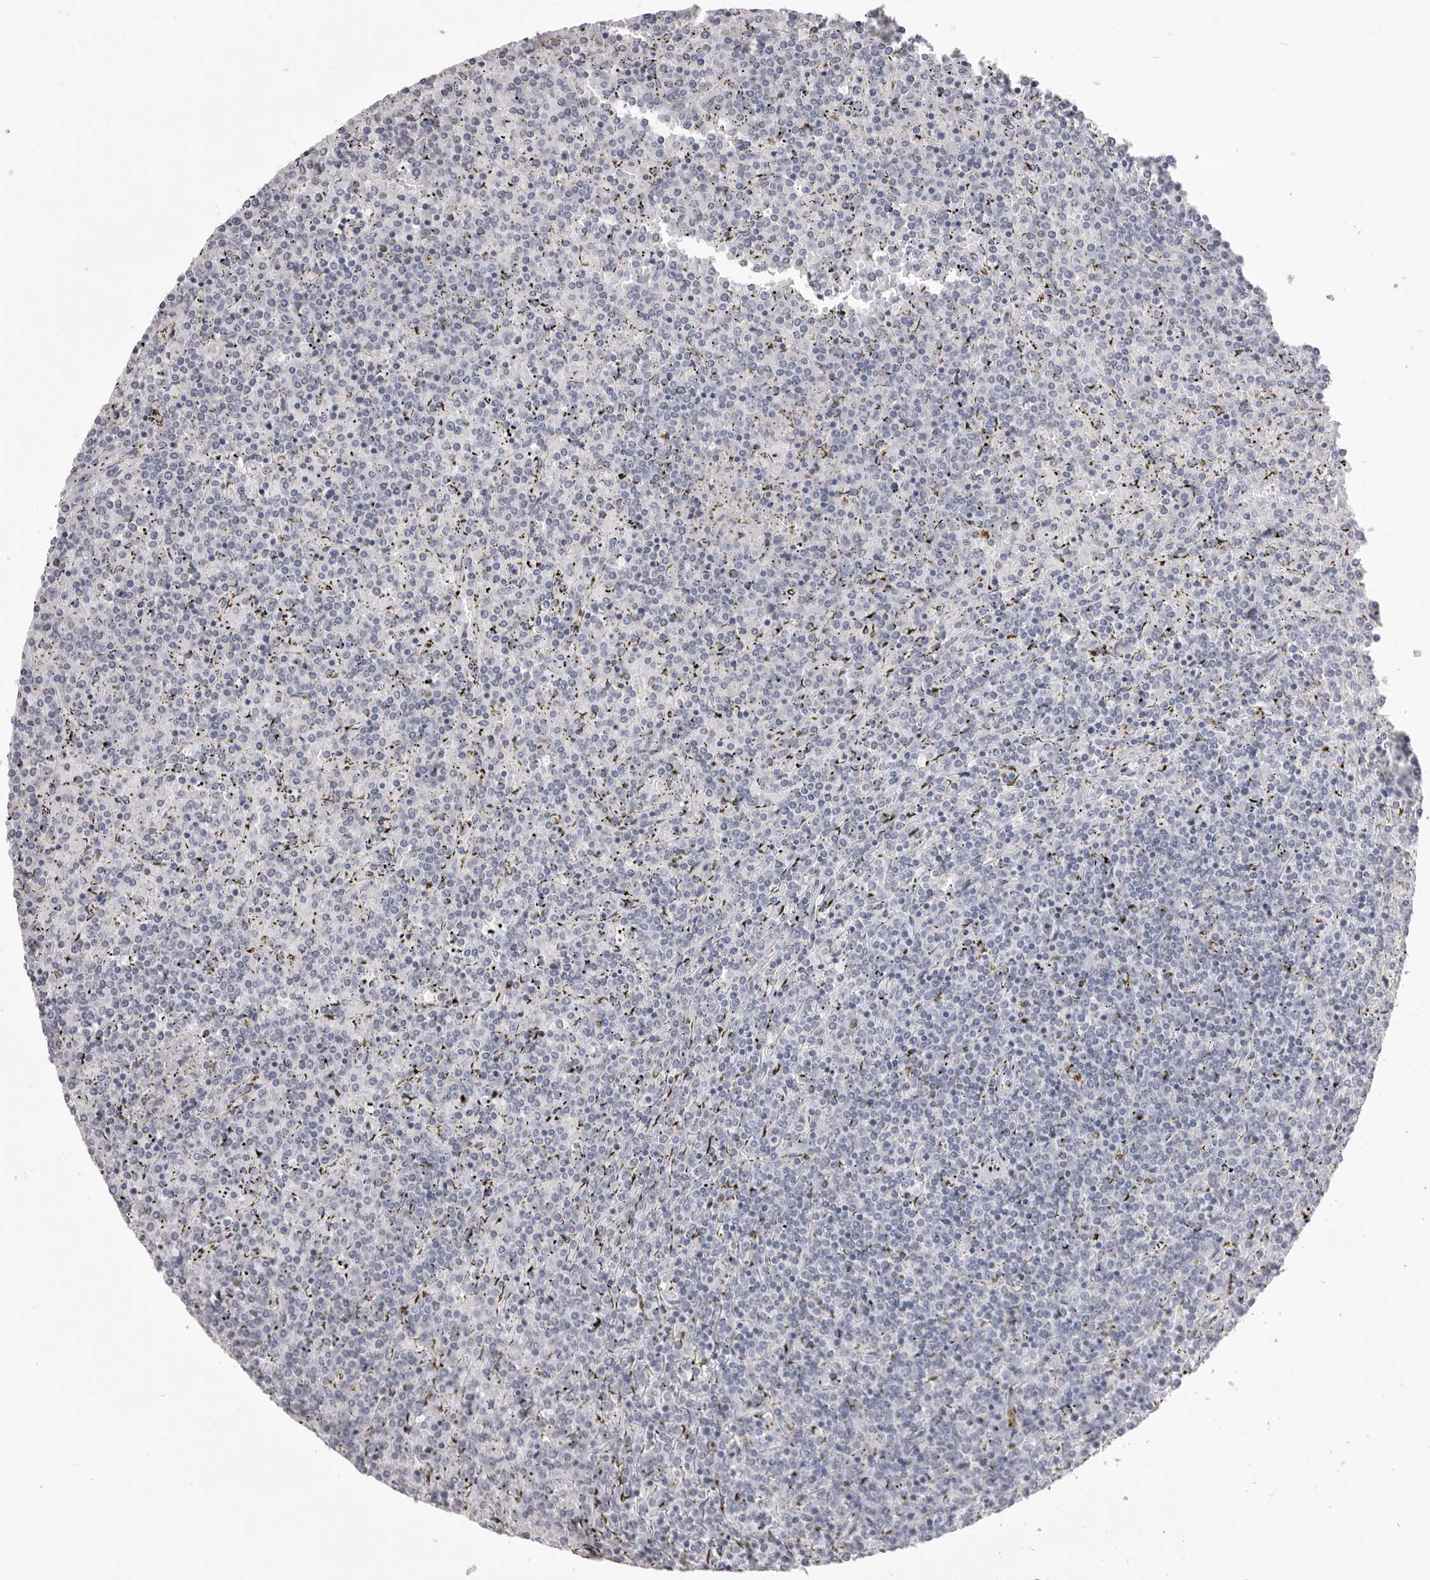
{"staining": {"intensity": "negative", "quantity": "none", "location": "none"}, "tissue": "lymphoma", "cell_type": "Tumor cells", "image_type": "cancer", "snomed": [{"axis": "morphology", "description": "Malignant lymphoma, non-Hodgkin's type, Low grade"}, {"axis": "topography", "description": "Spleen"}], "caption": "IHC of lymphoma exhibits no expression in tumor cells.", "gene": "ICAM5", "patient": {"sex": "female", "age": 19}}